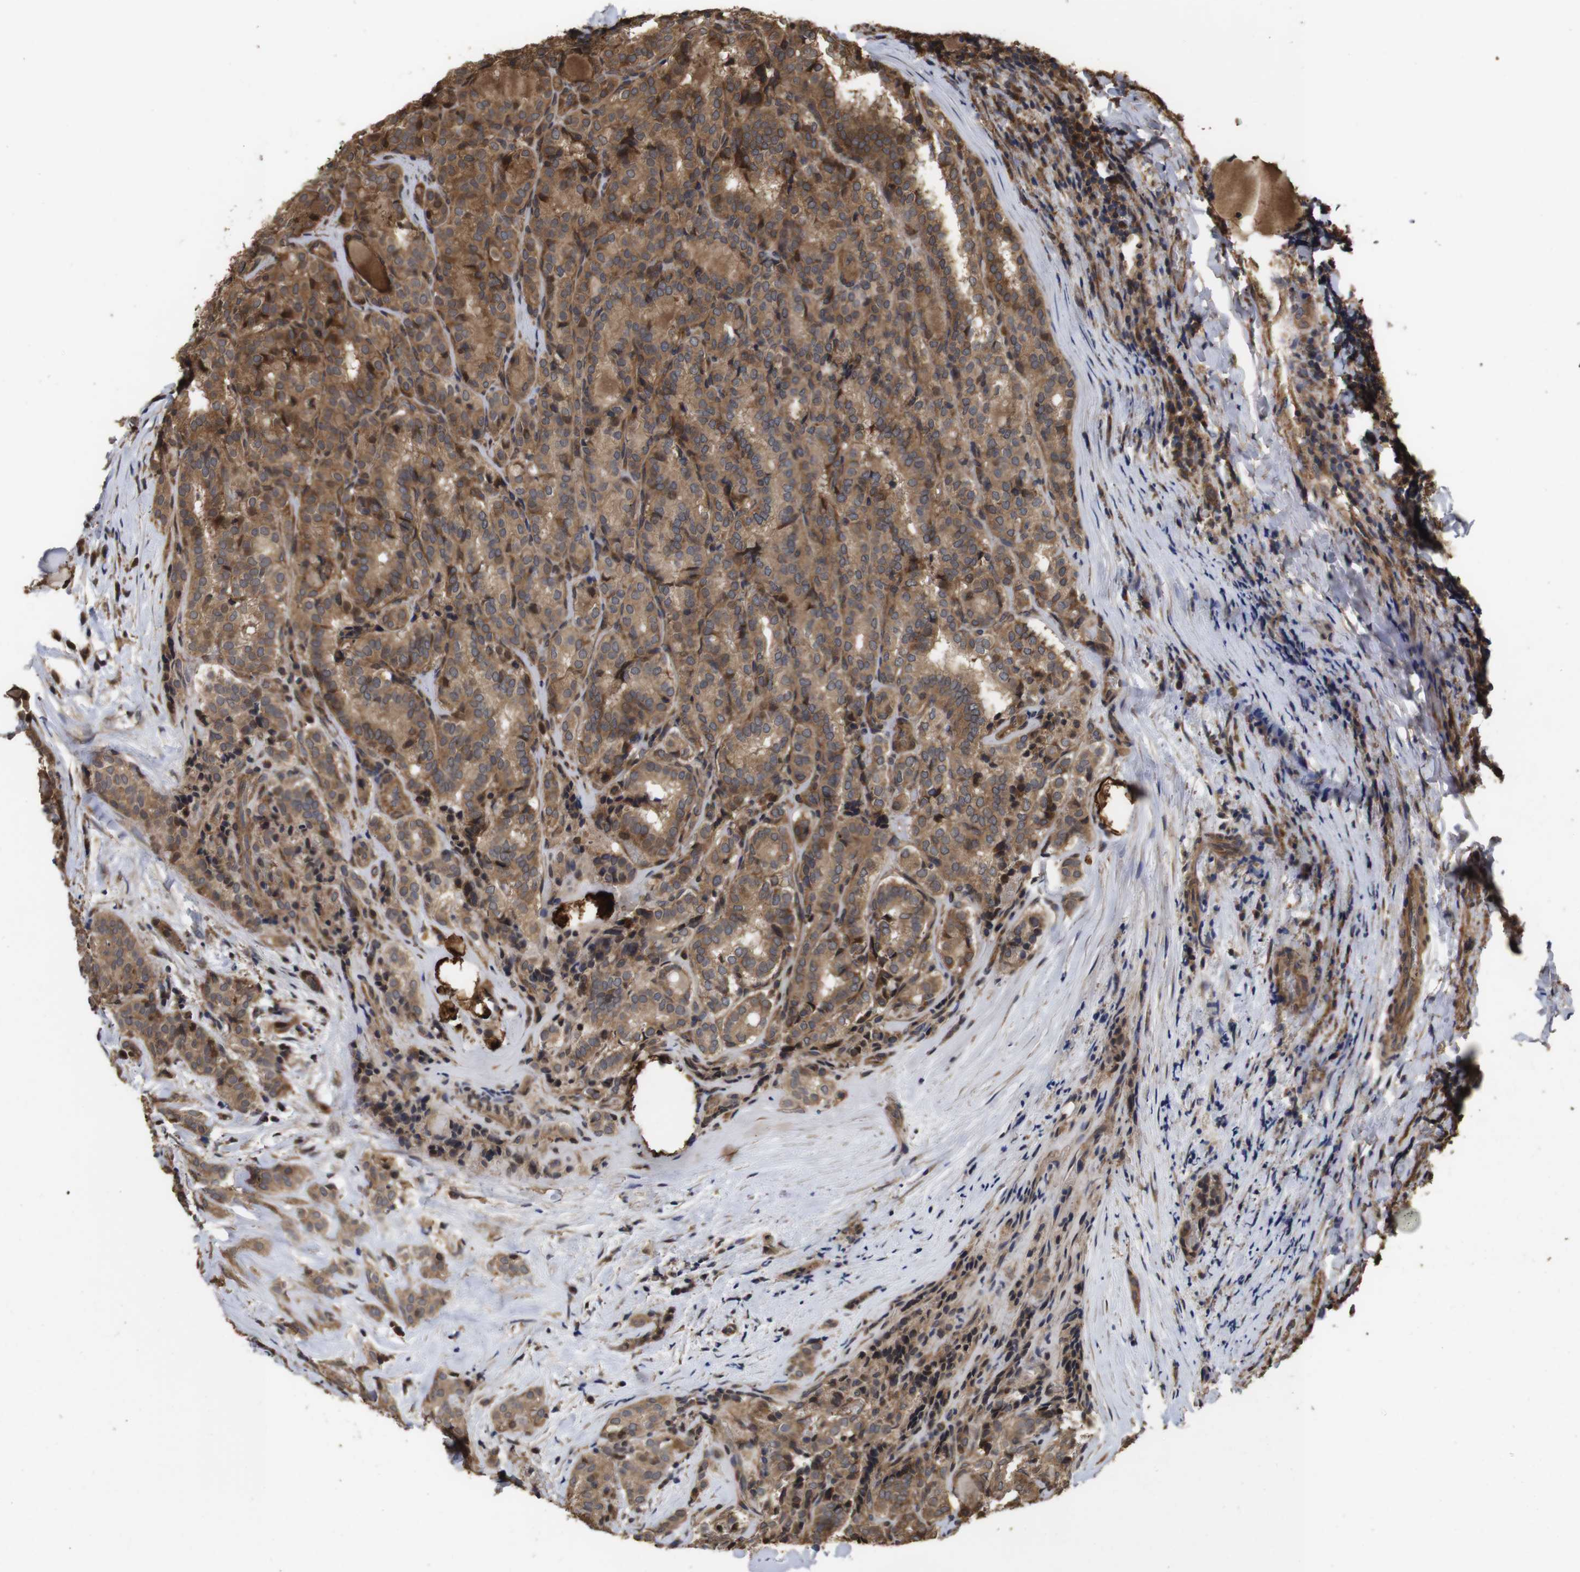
{"staining": {"intensity": "moderate", "quantity": ">75%", "location": "cytoplasmic/membranous"}, "tissue": "thyroid cancer", "cell_type": "Tumor cells", "image_type": "cancer", "snomed": [{"axis": "morphology", "description": "Normal tissue, NOS"}, {"axis": "morphology", "description": "Papillary adenocarcinoma, NOS"}, {"axis": "topography", "description": "Thyroid gland"}], "caption": "Immunohistochemical staining of human thyroid cancer (papillary adenocarcinoma) reveals moderate cytoplasmic/membranous protein positivity in approximately >75% of tumor cells.", "gene": "PTPN14", "patient": {"sex": "female", "age": 30}}